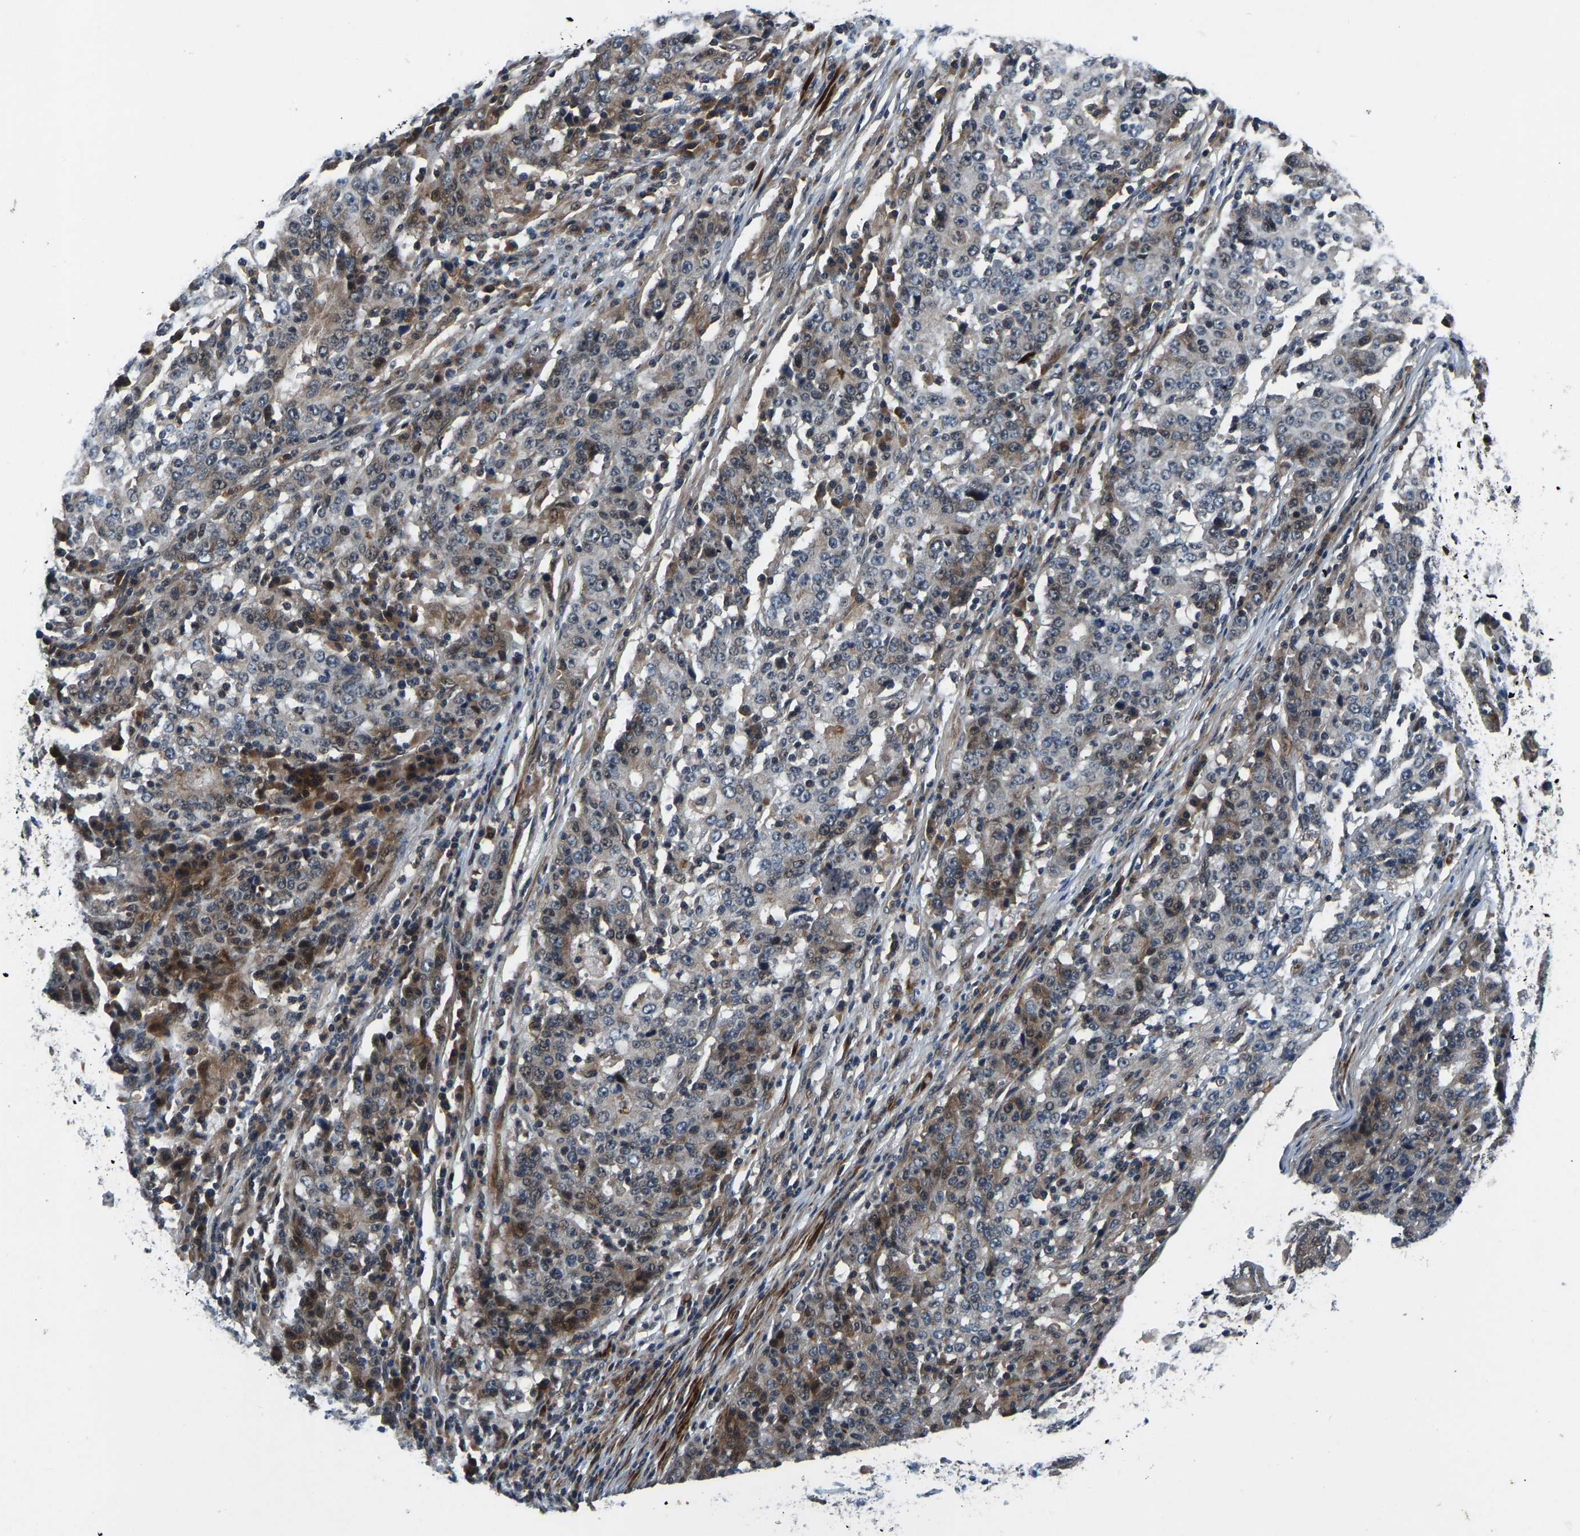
{"staining": {"intensity": "moderate", "quantity": "<25%", "location": "cytoplasmic/membranous"}, "tissue": "stomach cancer", "cell_type": "Tumor cells", "image_type": "cancer", "snomed": [{"axis": "morphology", "description": "Adenocarcinoma, NOS"}, {"axis": "topography", "description": "Stomach"}], "caption": "Stomach cancer stained with a protein marker reveals moderate staining in tumor cells.", "gene": "RLIM", "patient": {"sex": "female", "age": 65}}